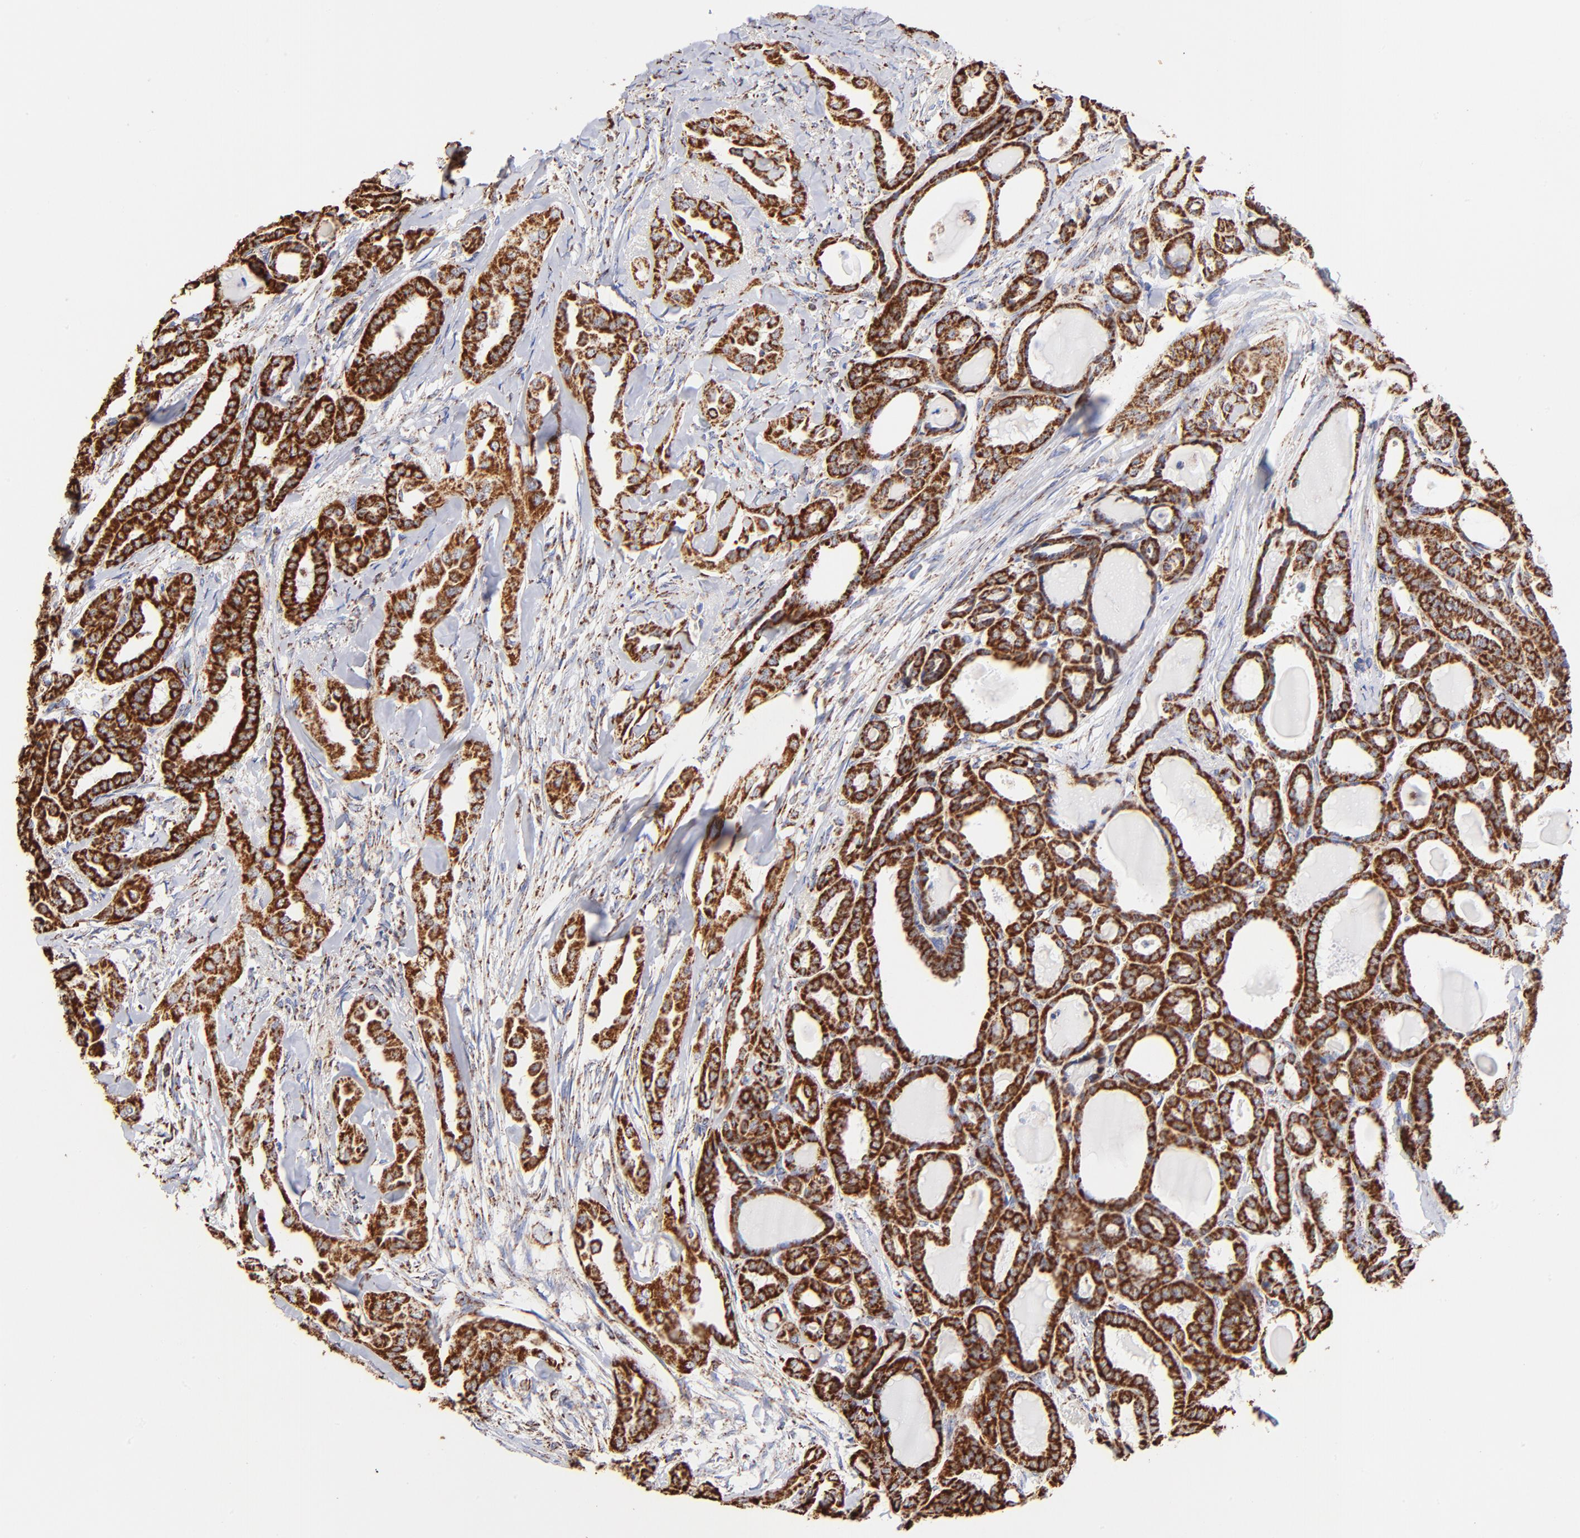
{"staining": {"intensity": "strong", "quantity": ">75%", "location": "cytoplasmic/membranous"}, "tissue": "thyroid cancer", "cell_type": "Tumor cells", "image_type": "cancer", "snomed": [{"axis": "morphology", "description": "Carcinoma, NOS"}, {"axis": "topography", "description": "Thyroid gland"}], "caption": "Protein staining displays strong cytoplasmic/membranous positivity in about >75% of tumor cells in thyroid cancer.", "gene": "PHB1", "patient": {"sex": "female", "age": 91}}